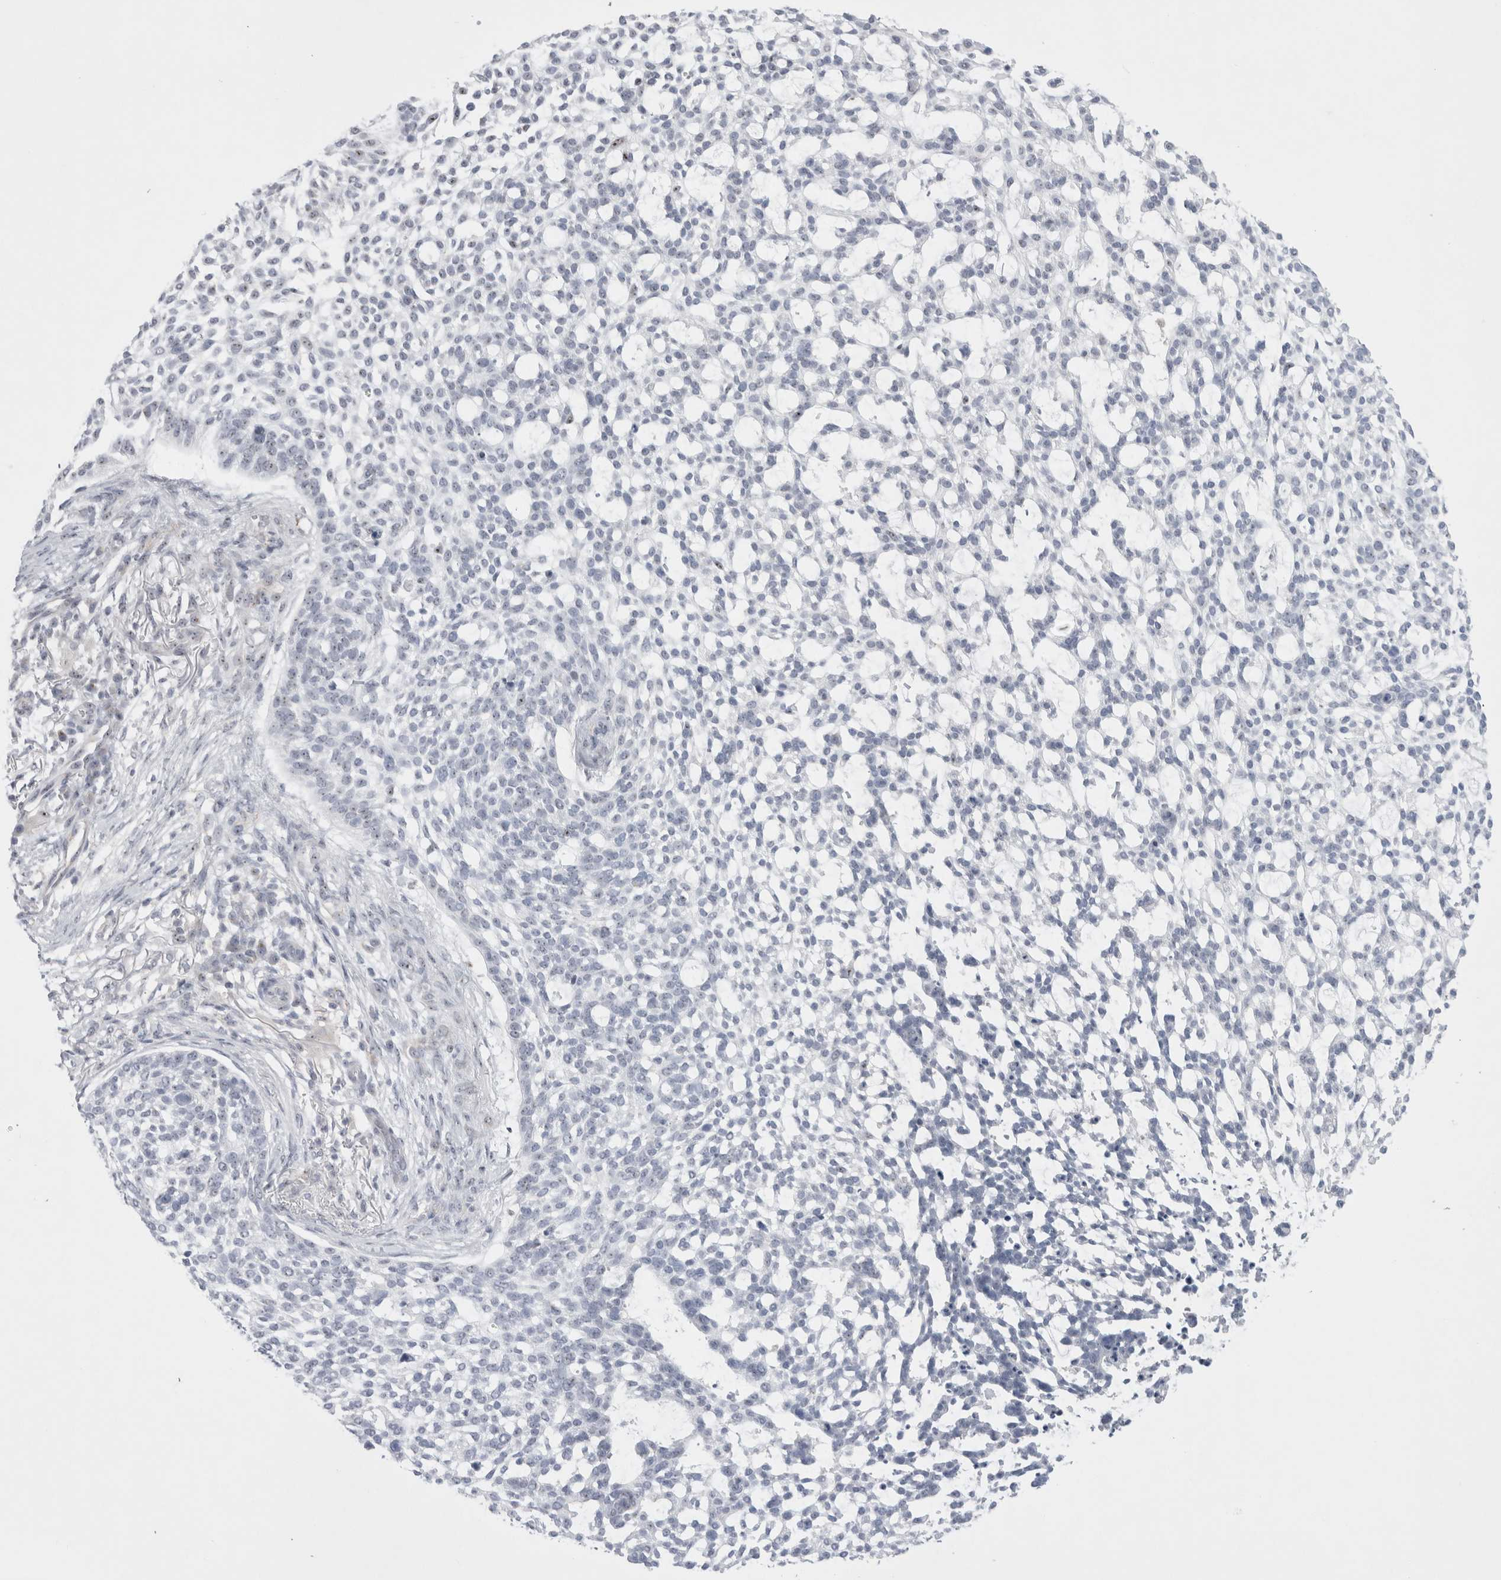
{"staining": {"intensity": "weak", "quantity": "<25%", "location": "nuclear"}, "tissue": "skin cancer", "cell_type": "Tumor cells", "image_type": "cancer", "snomed": [{"axis": "morphology", "description": "Basal cell carcinoma"}, {"axis": "topography", "description": "Skin"}], "caption": "Human skin cancer stained for a protein using IHC displays no staining in tumor cells.", "gene": "CERS5", "patient": {"sex": "female", "age": 64}}